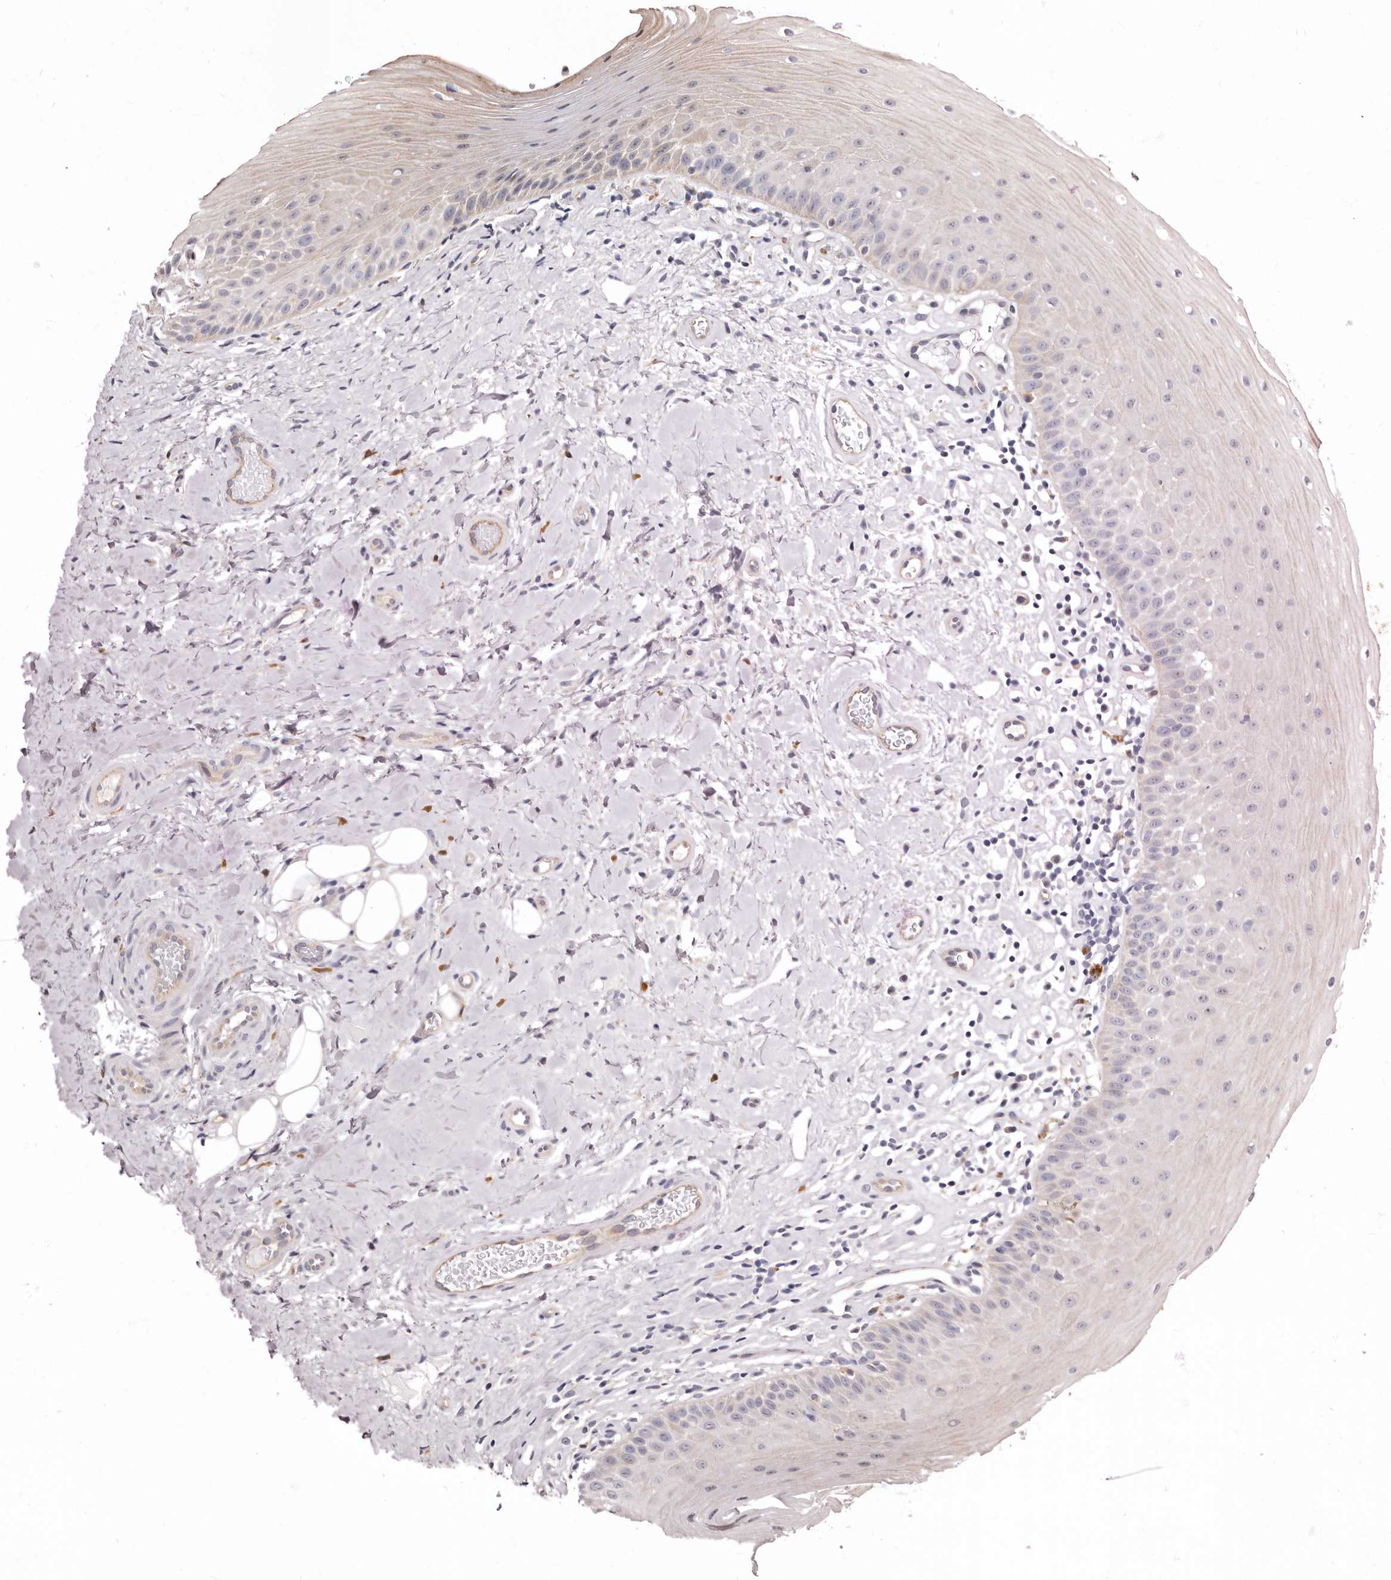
{"staining": {"intensity": "weak", "quantity": ">75%", "location": "cytoplasmic/membranous"}, "tissue": "oral mucosa", "cell_type": "Squamous epithelial cells", "image_type": "normal", "snomed": [{"axis": "morphology", "description": "Normal tissue, NOS"}, {"axis": "topography", "description": "Oral tissue"}], "caption": "This image displays immunohistochemistry staining of benign oral mucosa, with low weak cytoplasmic/membranous expression in approximately >75% of squamous epithelial cells.", "gene": "FMO2", "patient": {"sex": "female", "age": 56}}